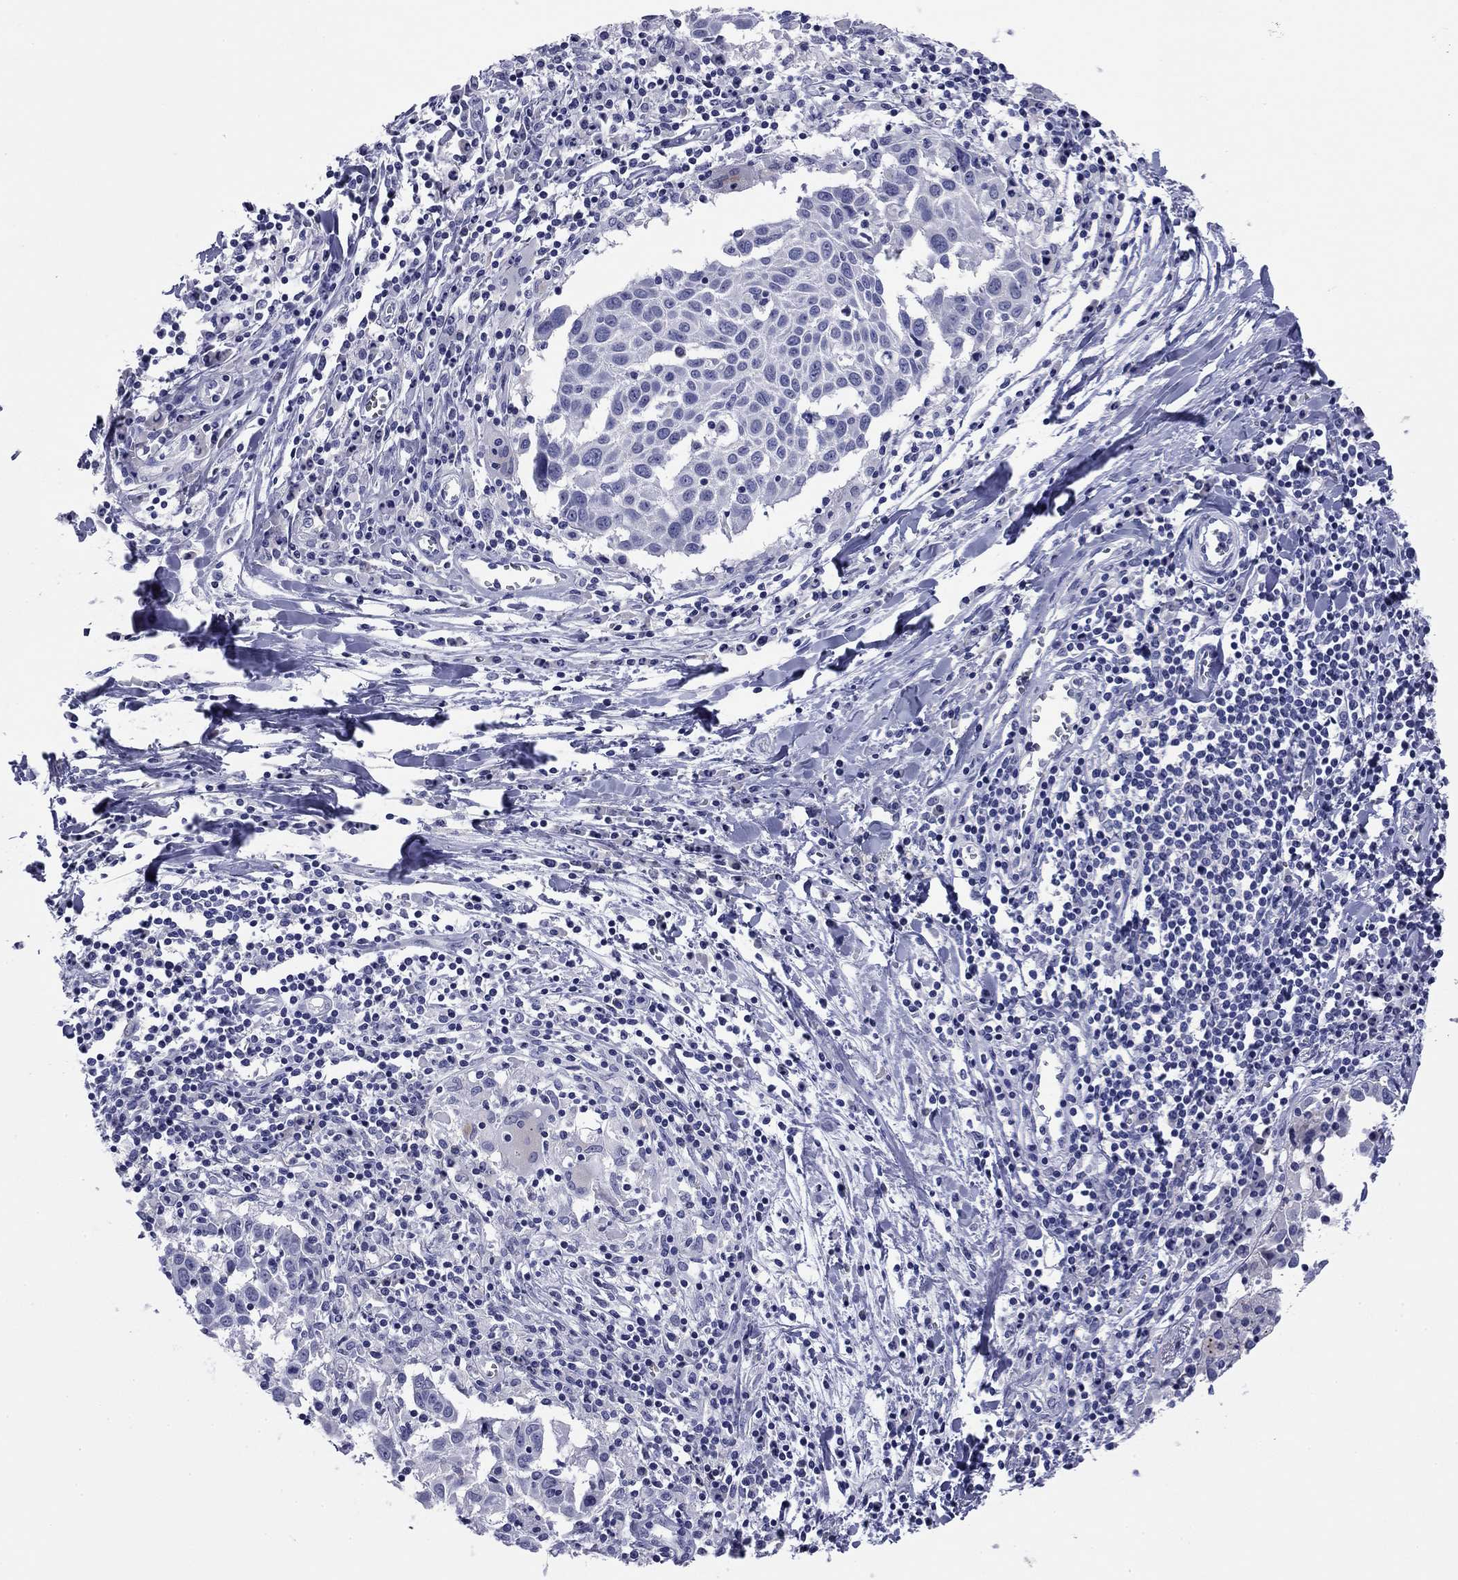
{"staining": {"intensity": "negative", "quantity": "none", "location": "none"}, "tissue": "lung cancer", "cell_type": "Tumor cells", "image_type": "cancer", "snomed": [{"axis": "morphology", "description": "Squamous cell carcinoma, NOS"}, {"axis": "topography", "description": "Lung"}], "caption": "Lung cancer was stained to show a protein in brown. There is no significant expression in tumor cells.", "gene": "ABCC2", "patient": {"sex": "male", "age": 57}}